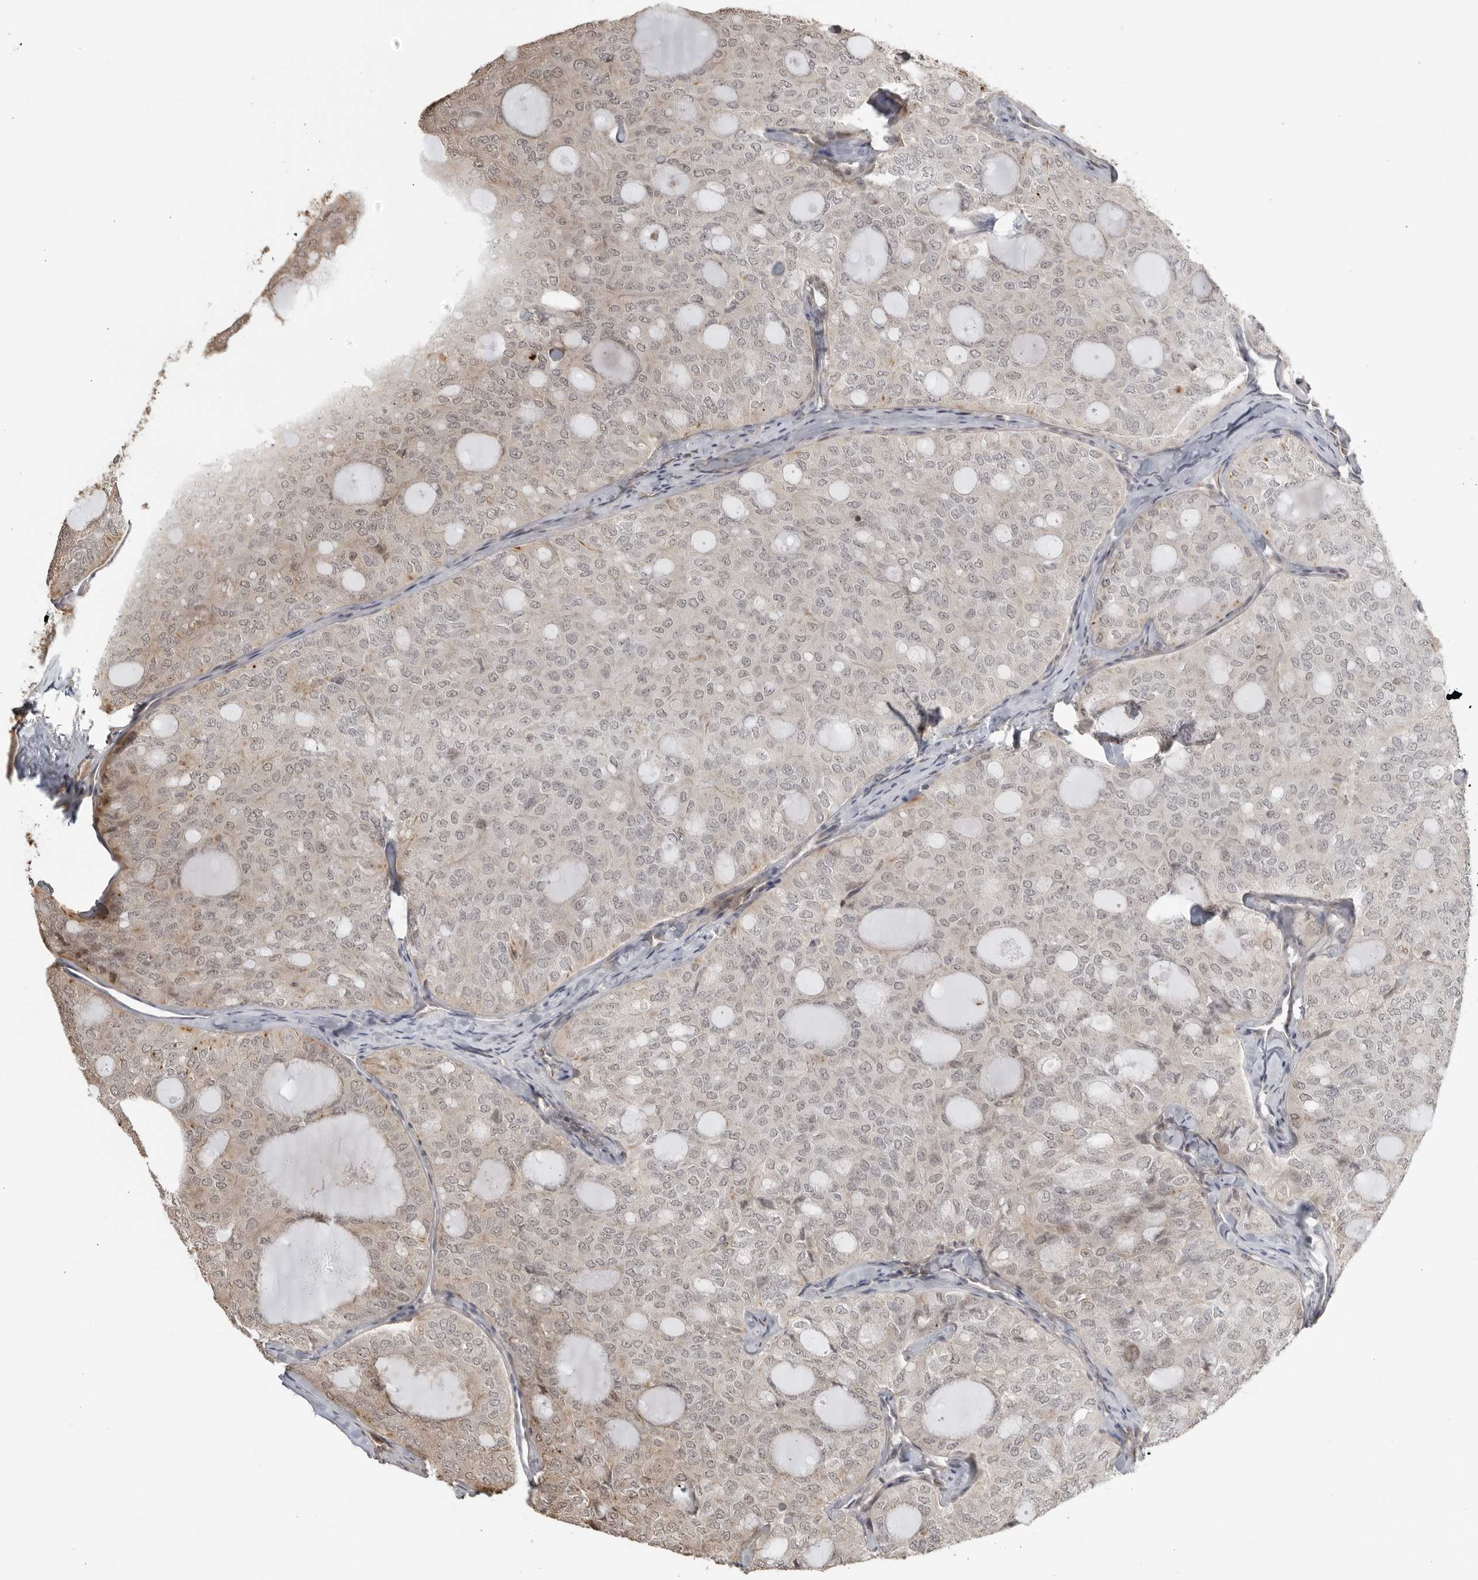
{"staining": {"intensity": "negative", "quantity": "none", "location": "none"}, "tissue": "thyroid cancer", "cell_type": "Tumor cells", "image_type": "cancer", "snomed": [{"axis": "morphology", "description": "Follicular adenoma carcinoma, NOS"}, {"axis": "topography", "description": "Thyroid gland"}], "caption": "Tumor cells are negative for brown protein staining in thyroid cancer.", "gene": "TCF21", "patient": {"sex": "male", "age": 75}}